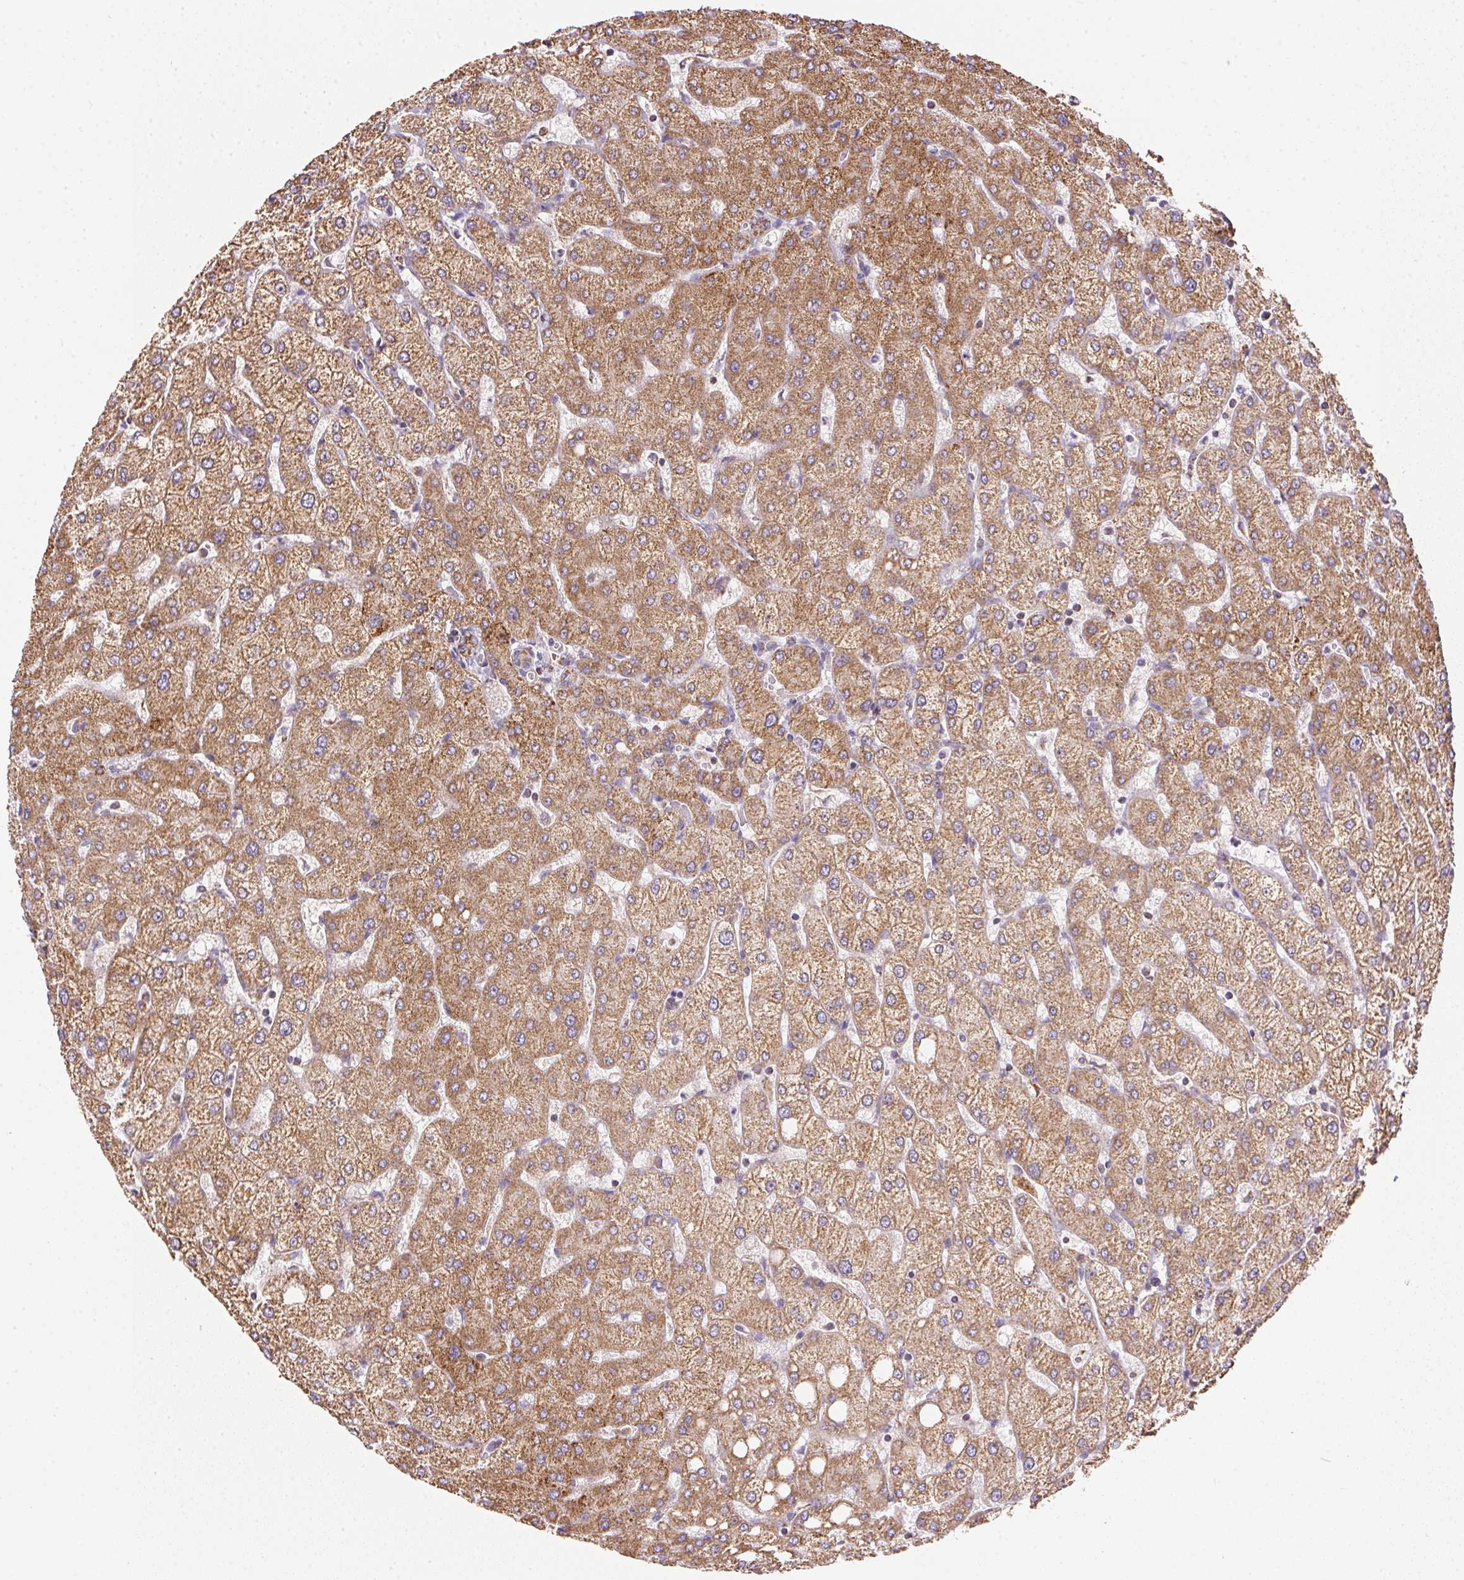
{"staining": {"intensity": "weak", "quantity": ">75%", "location": "cytoplasmic/membranous"}, "tissue": "liver", "cell_type": "Cholangiocytes", "image_type": "normal", "snomed": [{"axis": "morphology", "description": "Normal tissue, NOS"}, {"axis": "topography", "description": "Liver"}], "caption": "Immunohistochemistry micrograph of normal liver: human liver stained using IHC demonstrates low levels of weak protein expression localized specifically in the cytoplasmic/membranous of cholangiocytes, appearing as a cytoplasmic/membranous brown color.", "gene": "MAPK11", "patient": {"sex": "female", "age": 54}}